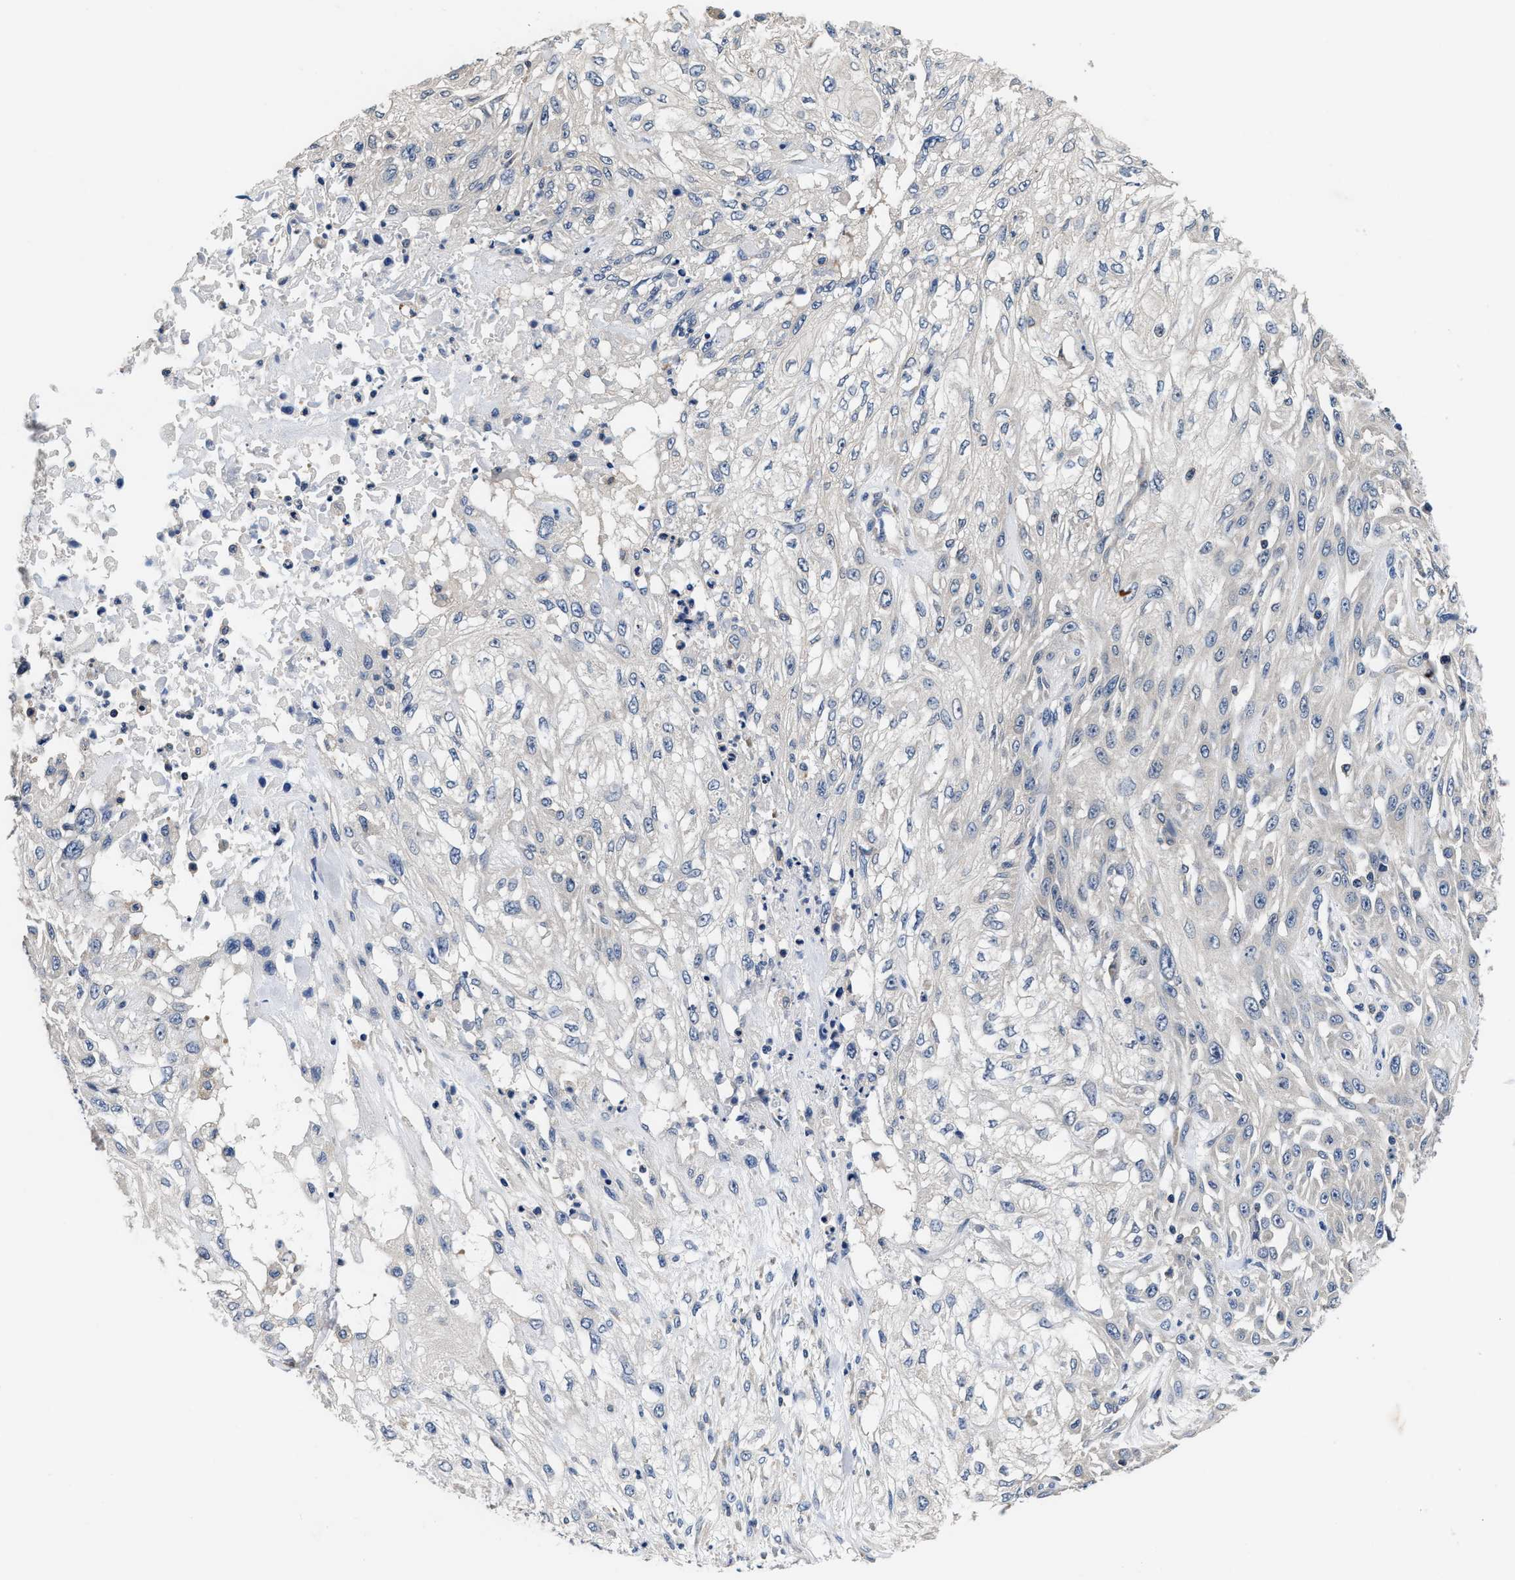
{"staining": {"intensity": "negative", "quantity": "none", "location": "none"}, "tissue": "skin cancer", "cell_type": "Tumor cells", "image_type": "cancer", "snomed": [{"axis": "morphology", "description": "Squamous cell carcinoma, NOS"}, {"axis": "morphology", "description": "Squamous cell carcinoma, metastatic, NOS"}, {"axis": "topography", "description": "Skin"}, {"axis": "topography", "description": "Lymph node"}], "caption": "The image demonstrates no staining of tumor cells in metastatic squamous cell carcinoma (skin).", "gene": "ANKIB1", "patient": {"sex": "male", "age": 75}}